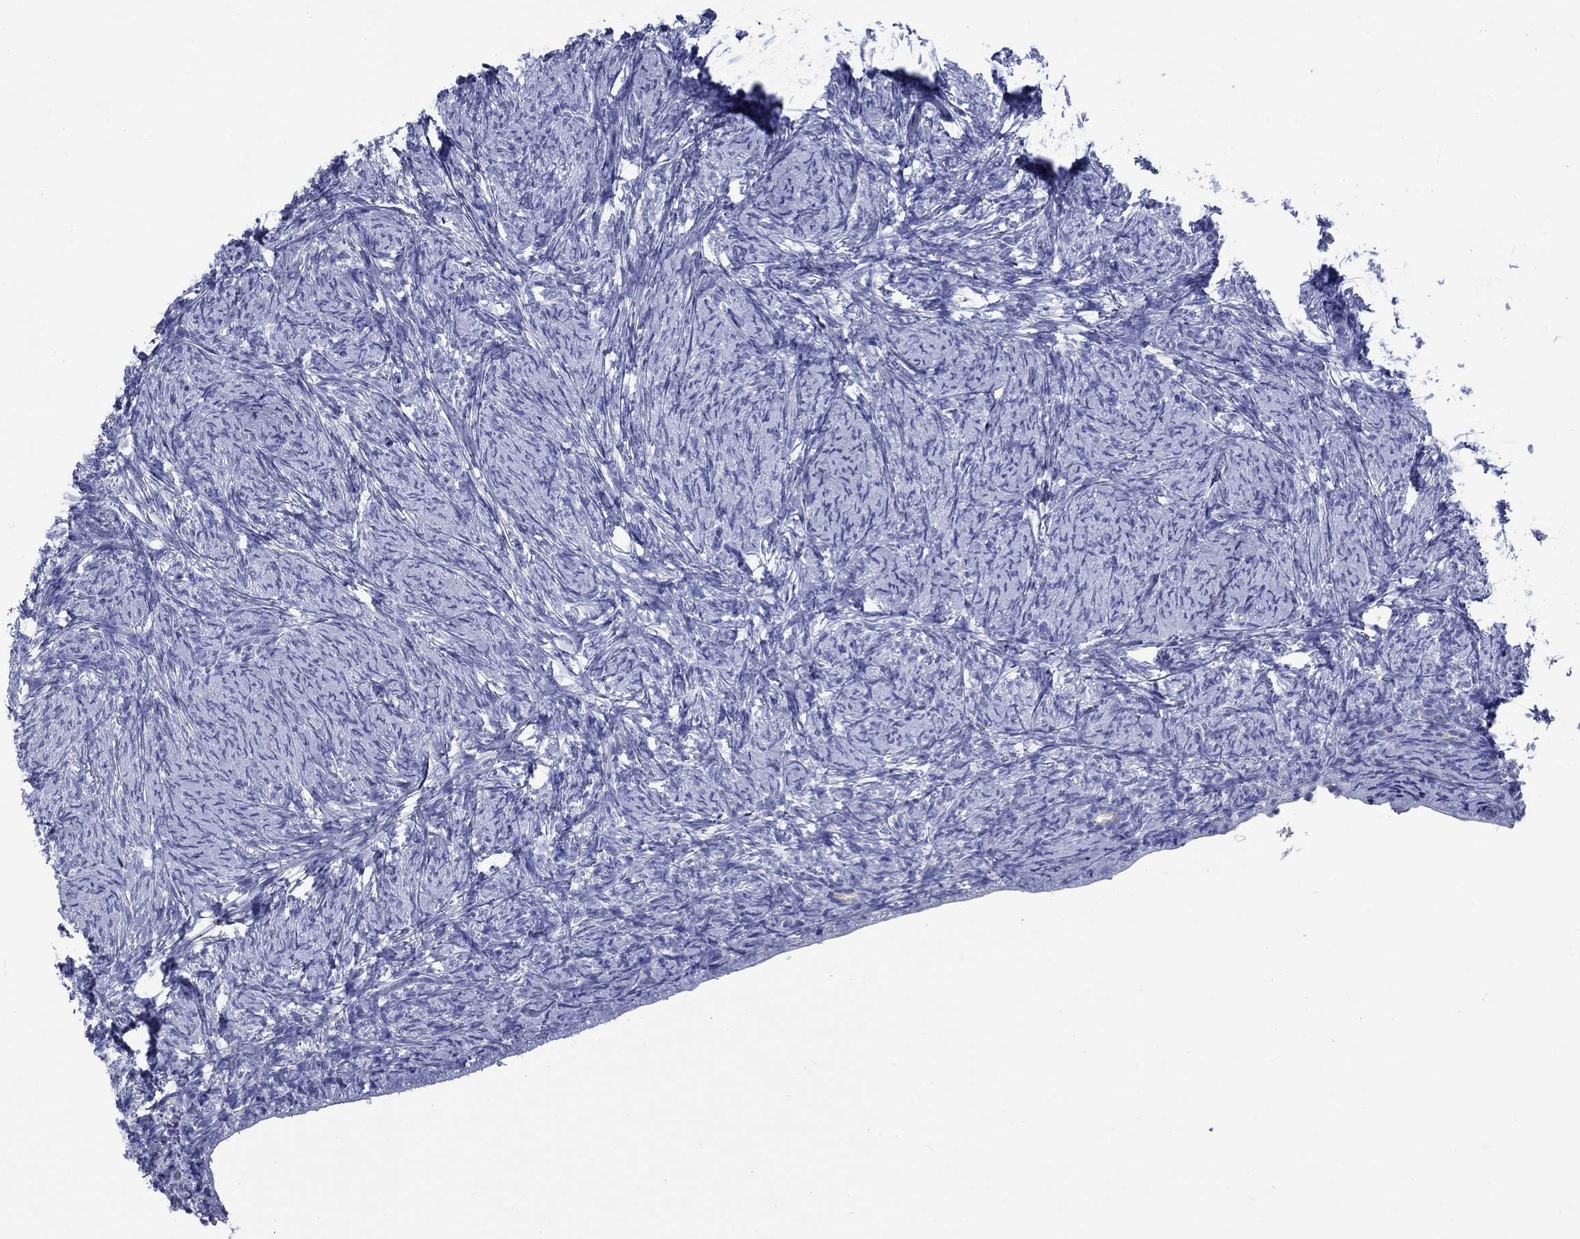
{"staining": {"intensity": "negative", "quantity": "none", "location": "none"}, "tissue": "ovary", "cell_type": "Ovarian stroma cells", "image_type": "normal", "snomed": [{"axis": "morphology", "description": "Normal tissue, NOS"}, {"axis": "topography", "description": "Ovary"}], "caption": "Immunohistochemistry (IHC) micrograph of unremarkable ovary stained for a protein (brown), which displays no expression in ovarian stroma cells.", "gene": "CCNA1", "patient": {"sex": "female", "age": 34}}